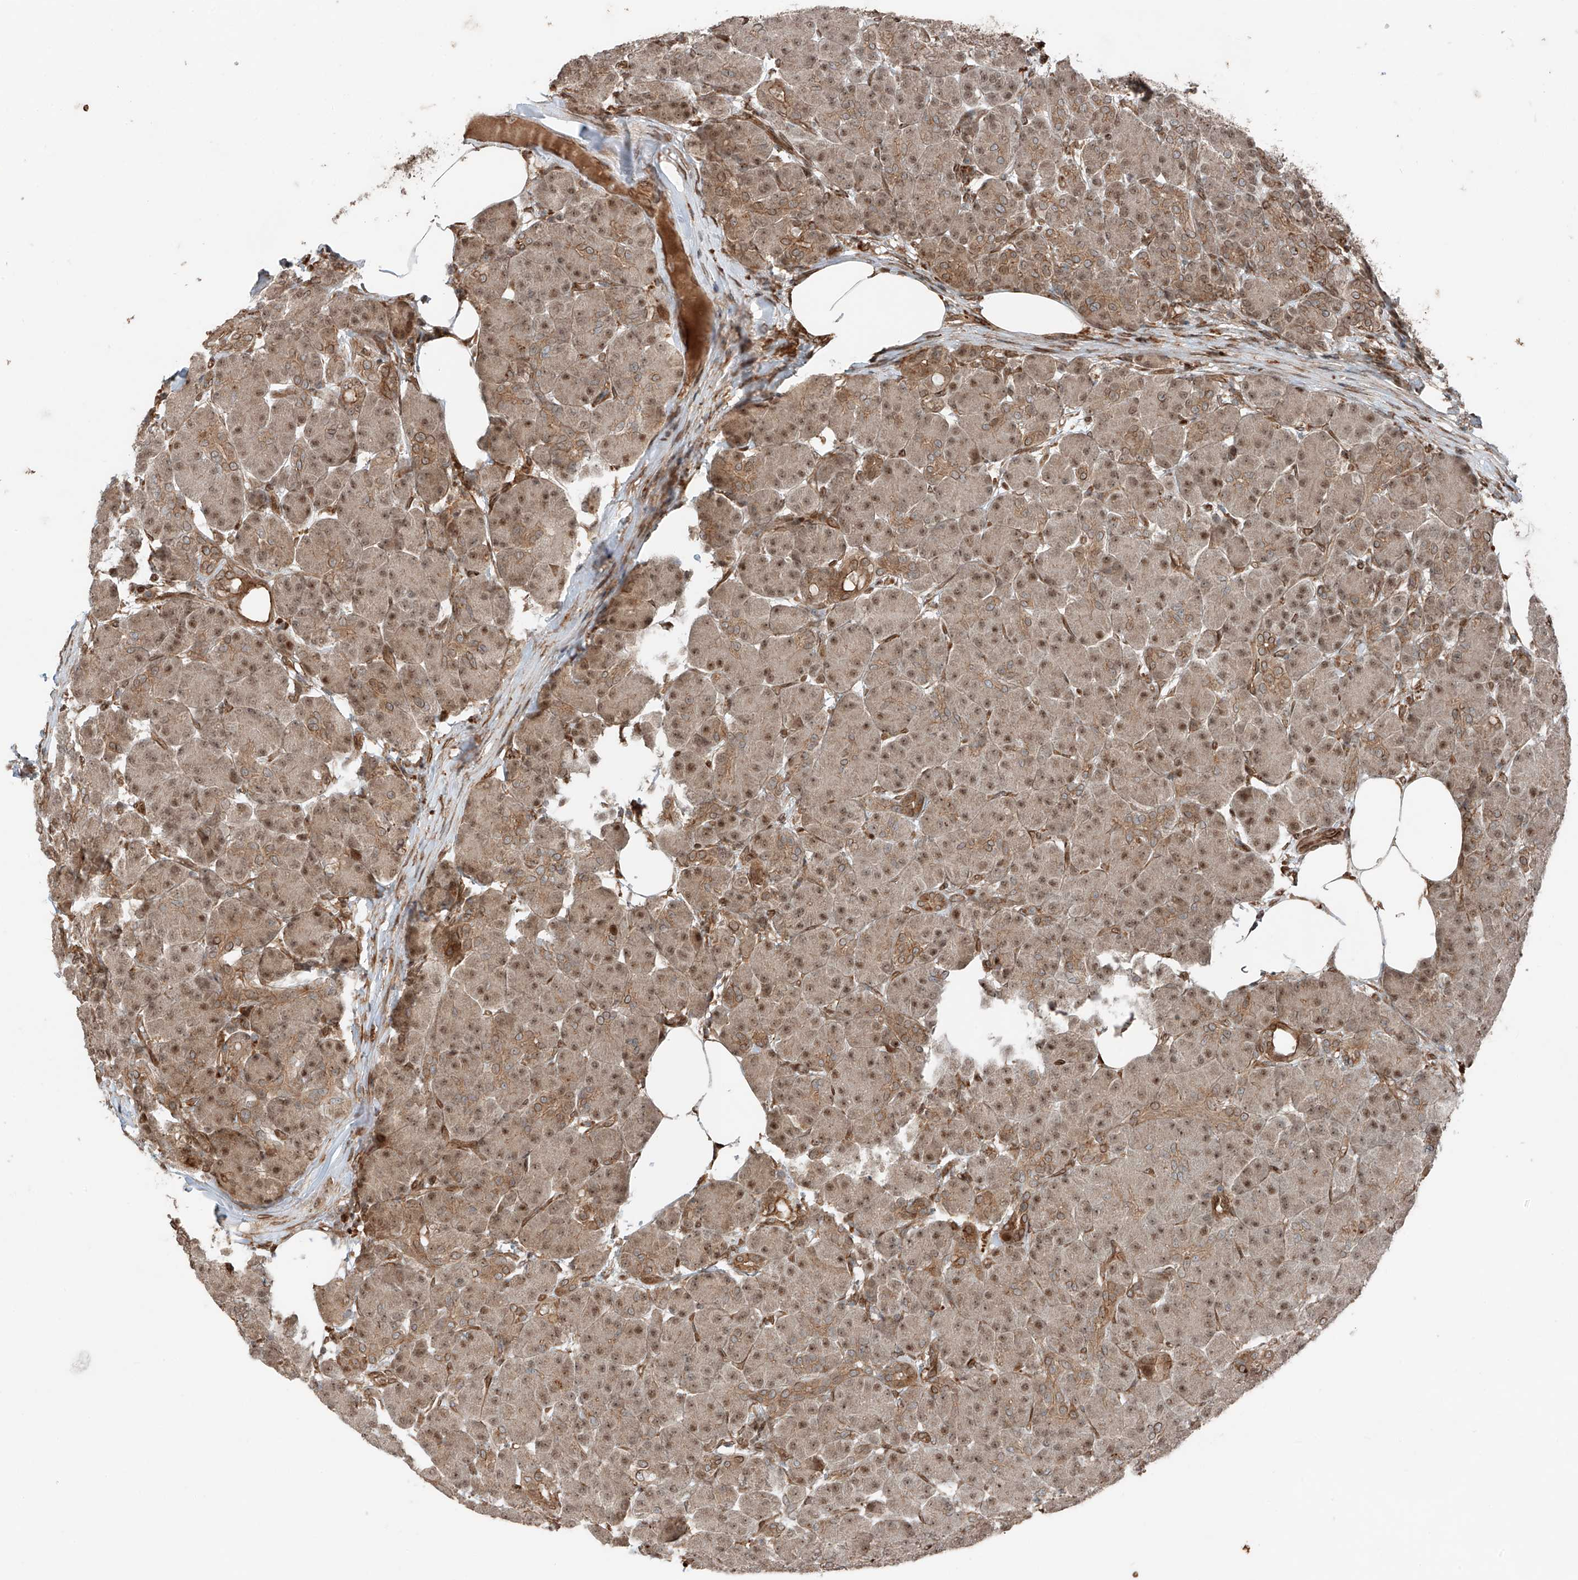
{"staining": {"intensity": "moderate", "quantity": "25%-75%", "location": "cytoplasmic/membranous,nuclear"}, "tissue": "pancreas", "cell_type": "Exocrine glandular cells", "image_type": "normal", "snomed": [{"axis": "morphology", "description": "Normal tissue, NOS"}, {"axis": "topography", "description": "Pancreas"}], "caption": "Immunohistochemistry (IHC) photomicrograph of unremarkable pancreas stained for a protein (brown), which reveals medium levels of moderate cytoplasmic/membranous,nuclear positivity in approximately 25%-75% of exocrine glandular cells.", "gene": "CEP162", "patient": {"sex": "male", "age": 63}}